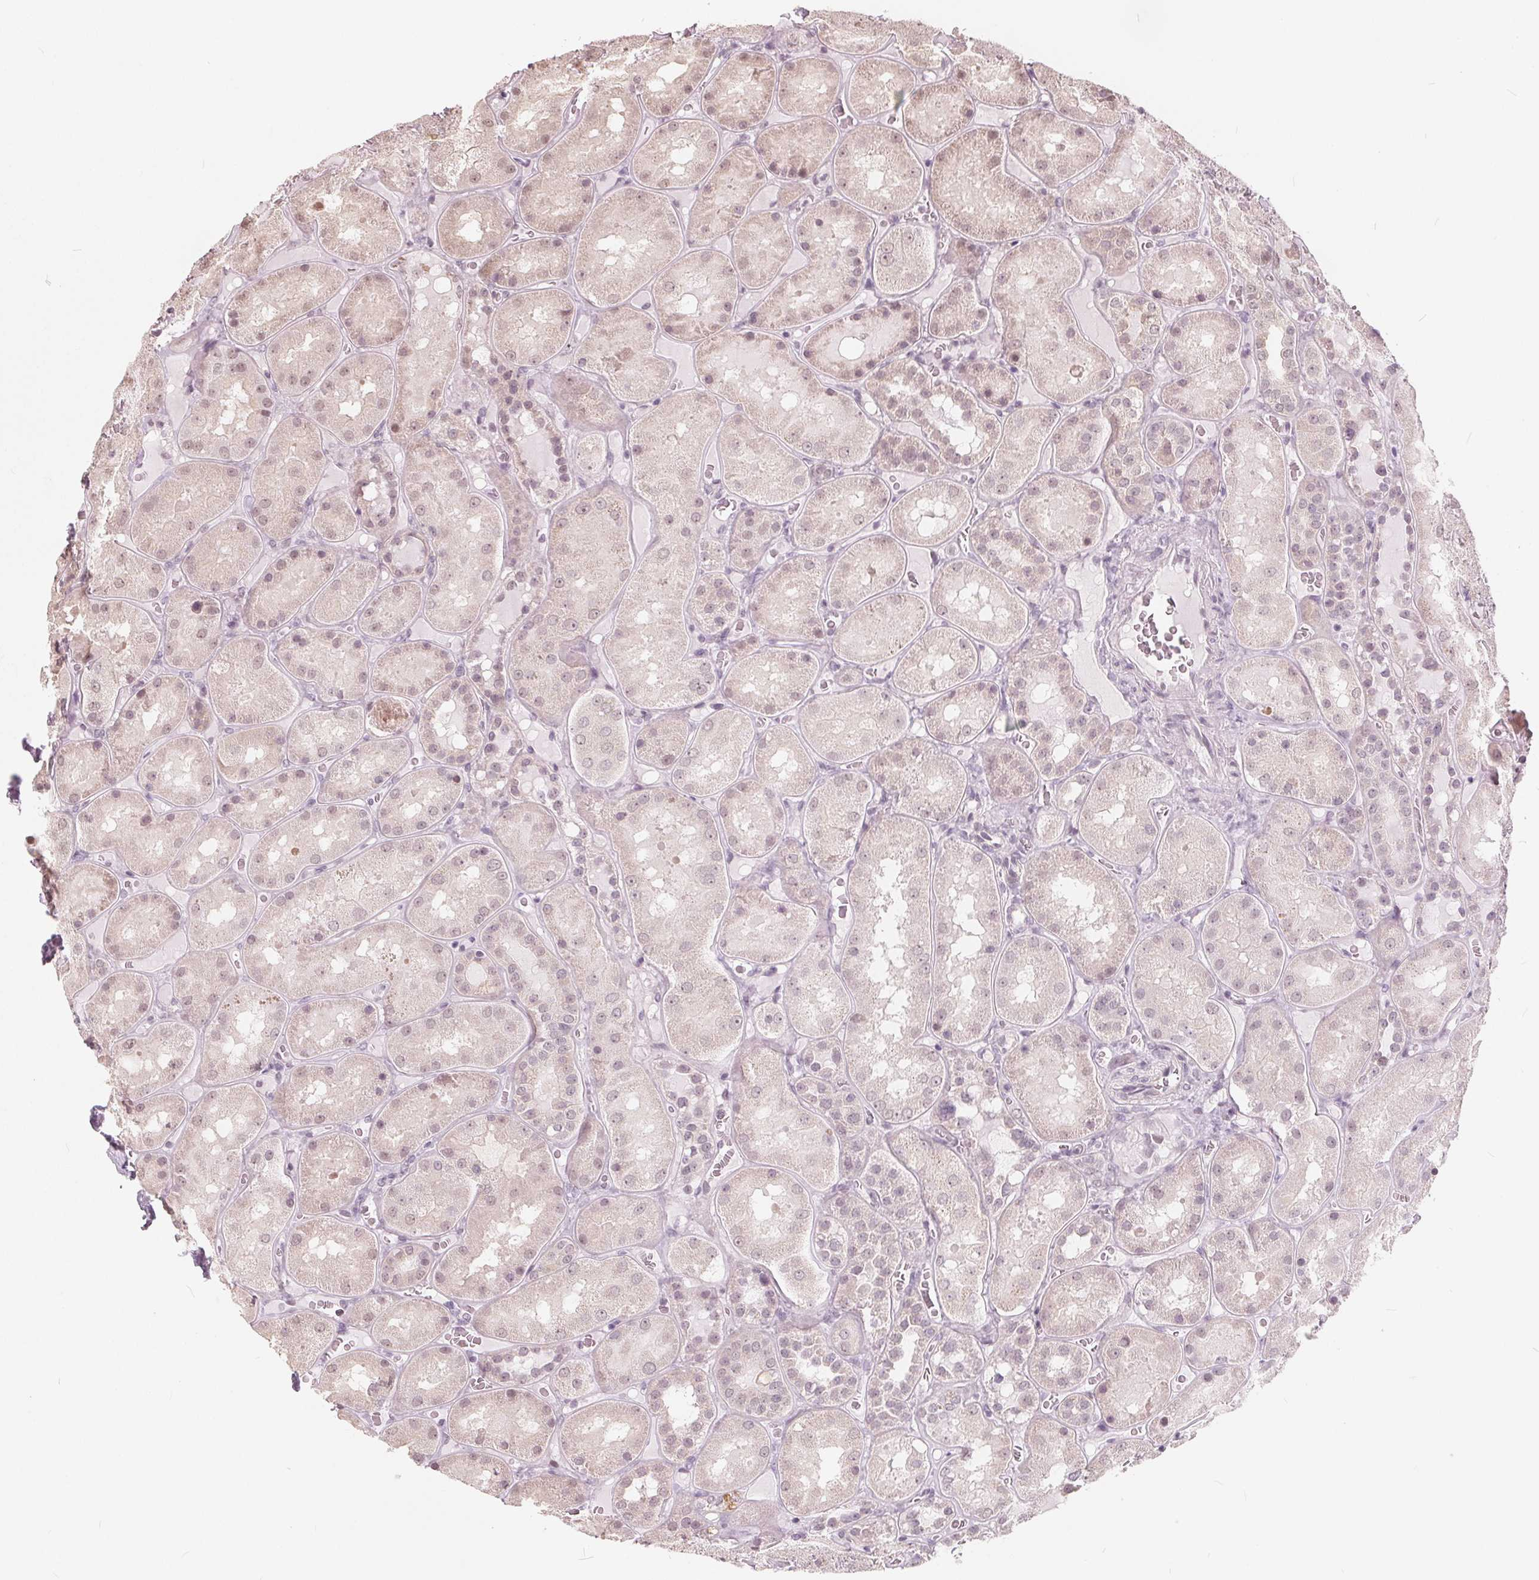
{"staining": {"intensity": "negative", "quantity": "none", "location": "none"}, "tissue": "kidney", "cell_type": "Cells in glomeruli", "image_type": "normal", "snomed": [{"axis": "morphology", "description": "Normal tissue, NOS"}, {"axis": "topography", "description": "Kidney"}], "caption": "This is an immunohistochemistry (IHC) image of normal human kidney. There is no positivity in cells in glomeruli.", "gene": "NUP210L", "patient": {"sex": "male", "age": 73}}